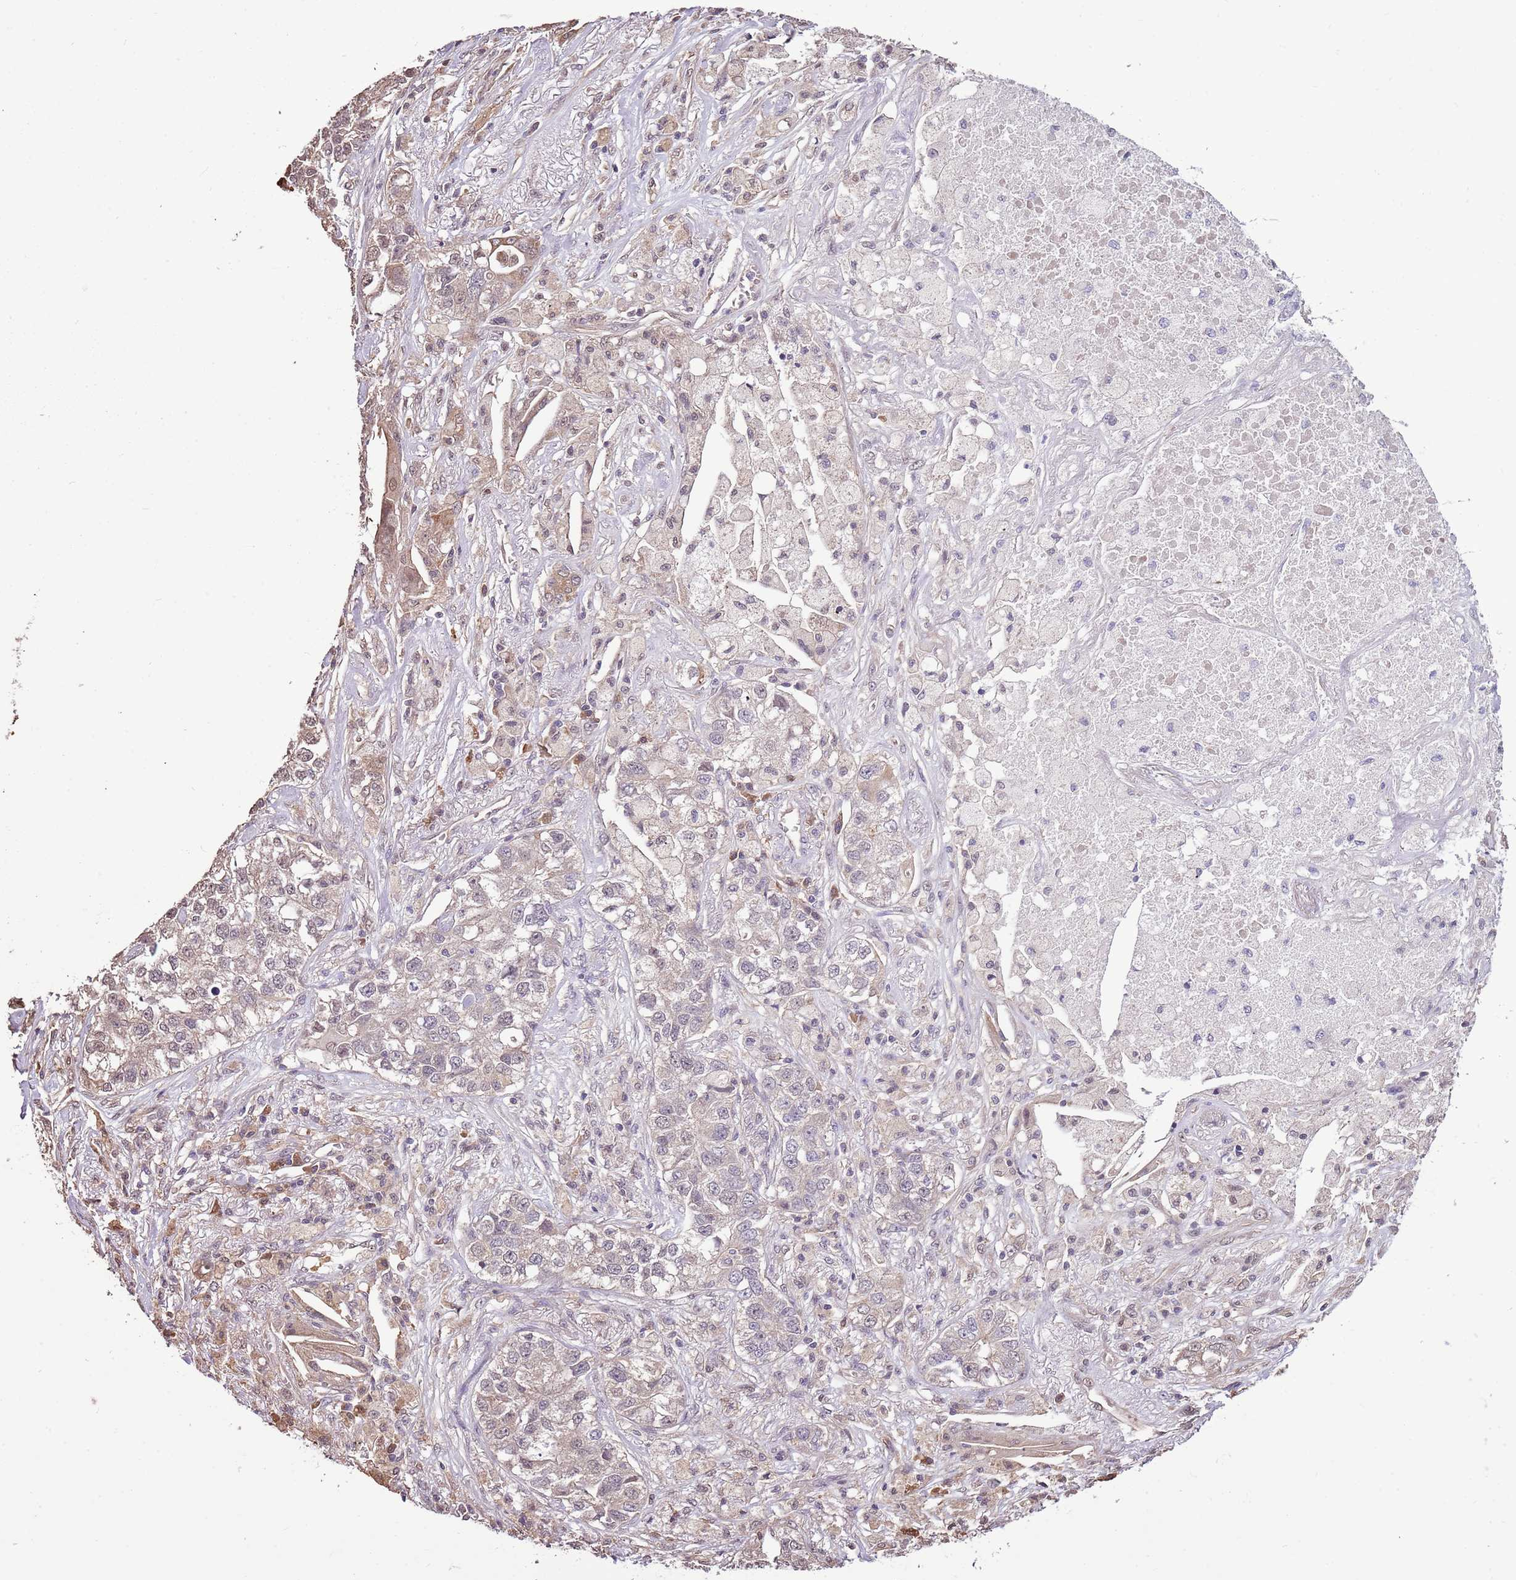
{"staining": {"intensity": "weak", "quantity": "<25%", "location": "cytoplasmic/membranous"}, "tissue": "lung cancer", "cell_type": "Tumor cells", "image_type": "cancer", "snomed": [{"axis": "morphology", "description": "Adenocarcinoma, NOS"}, {"axis": "topography", "description": "Lung"}], "caption": "This is an immunohistochemistry histopathology image of human lung adenocarcinoma. There is no staining in tumor cells.", "gene": "BBS5", "patient": {"sex": "male", "age": 49}}